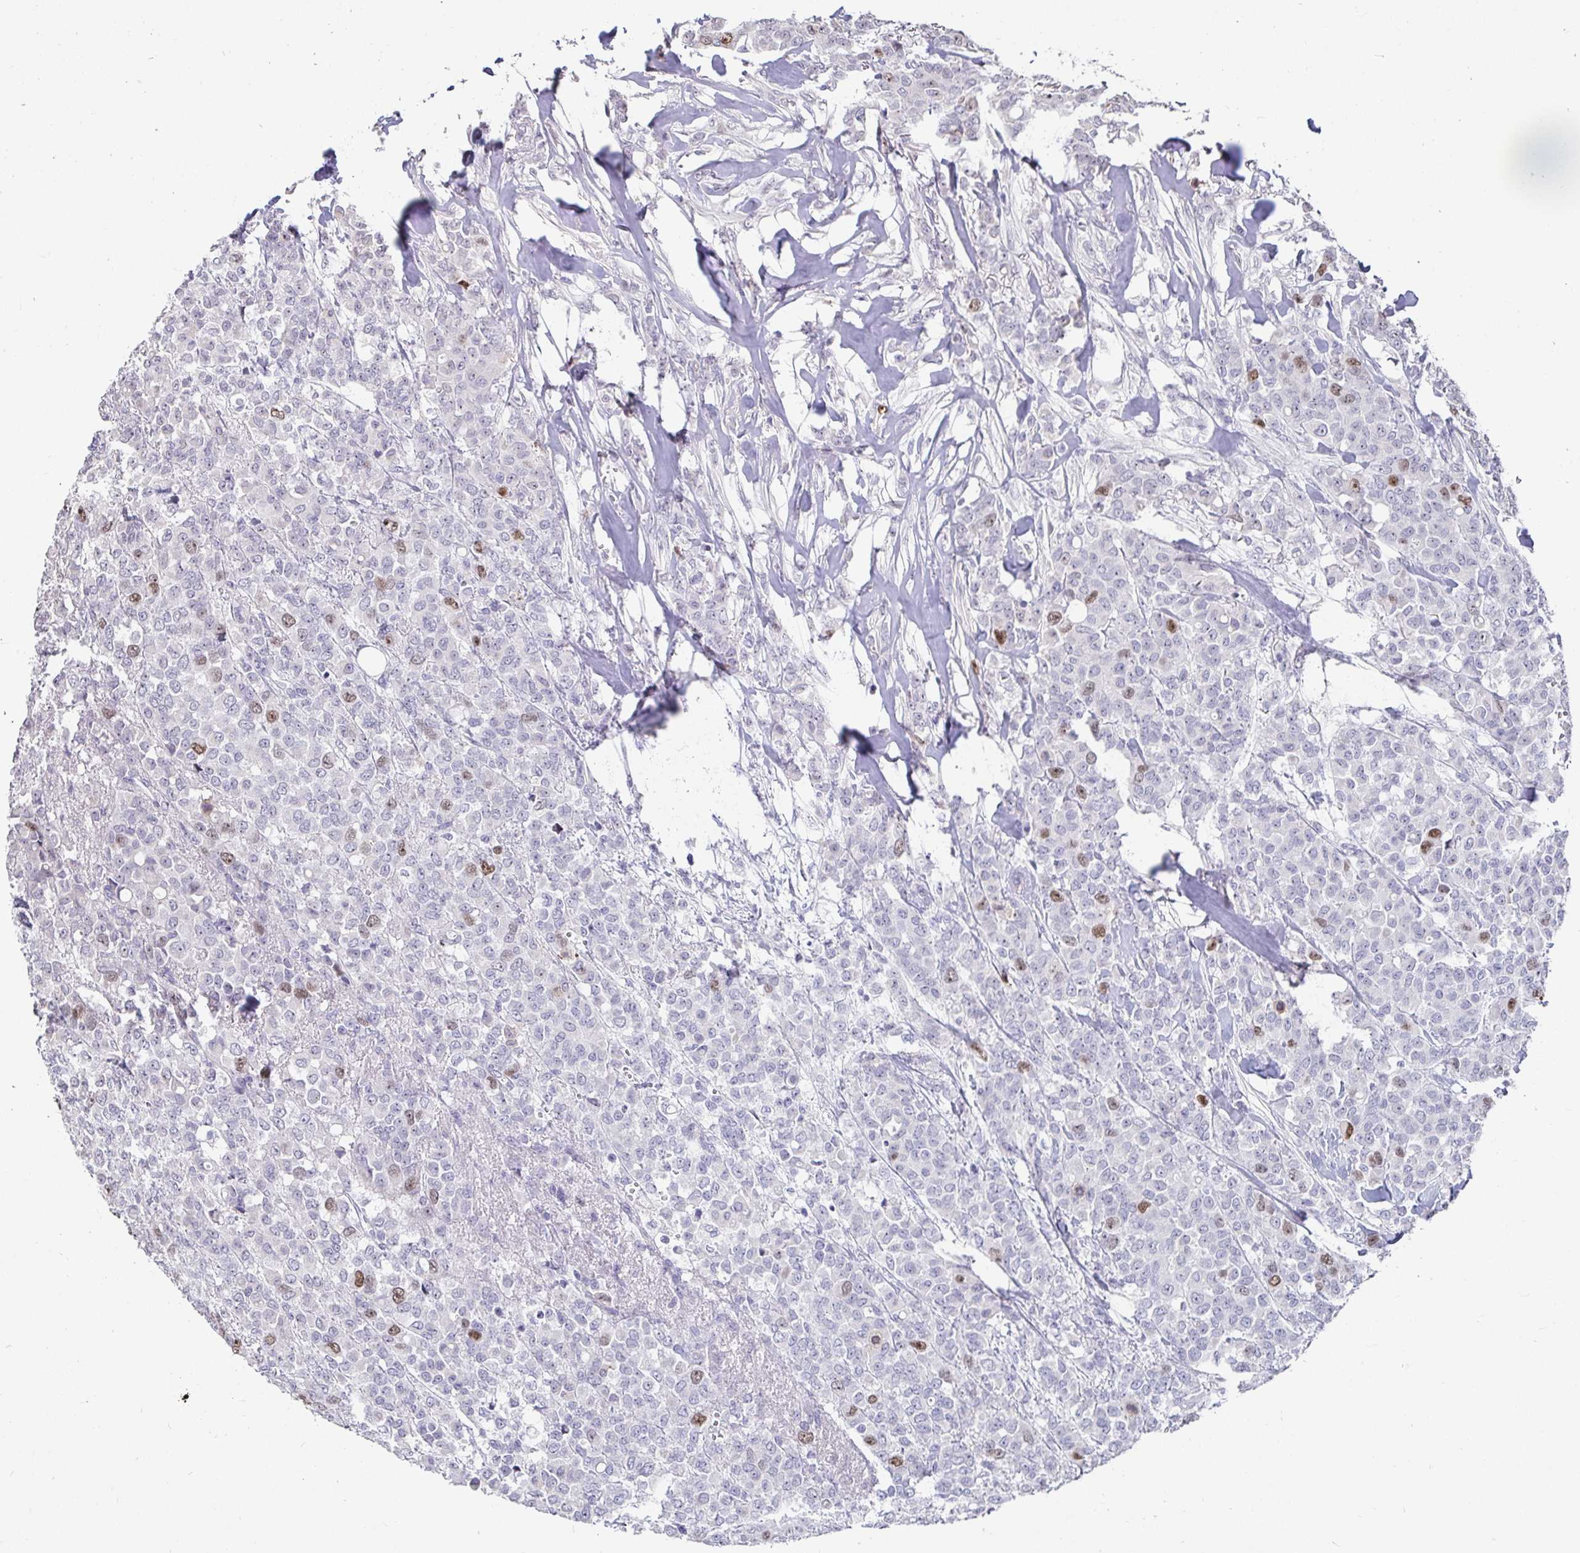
{"staining": {"intensity": "moderate", "quantity": "<25%", "location": "nuclear"}, "tissue": "breast cancer", "cell_type": "Tumor cells", "image_type": "cancer", "snomed": [{"axis": "morphology", "description": "Lobular carcinoma"}, {"axis": "topography", "description": "Breast"}], "caption": "Tumor cells exhibit low levels of moderate nuclear staining in approximately <25% of cells in breast lobular carcinoma.", "gene": "ANLN", "patient": {"sex": "female", "age": 91}}